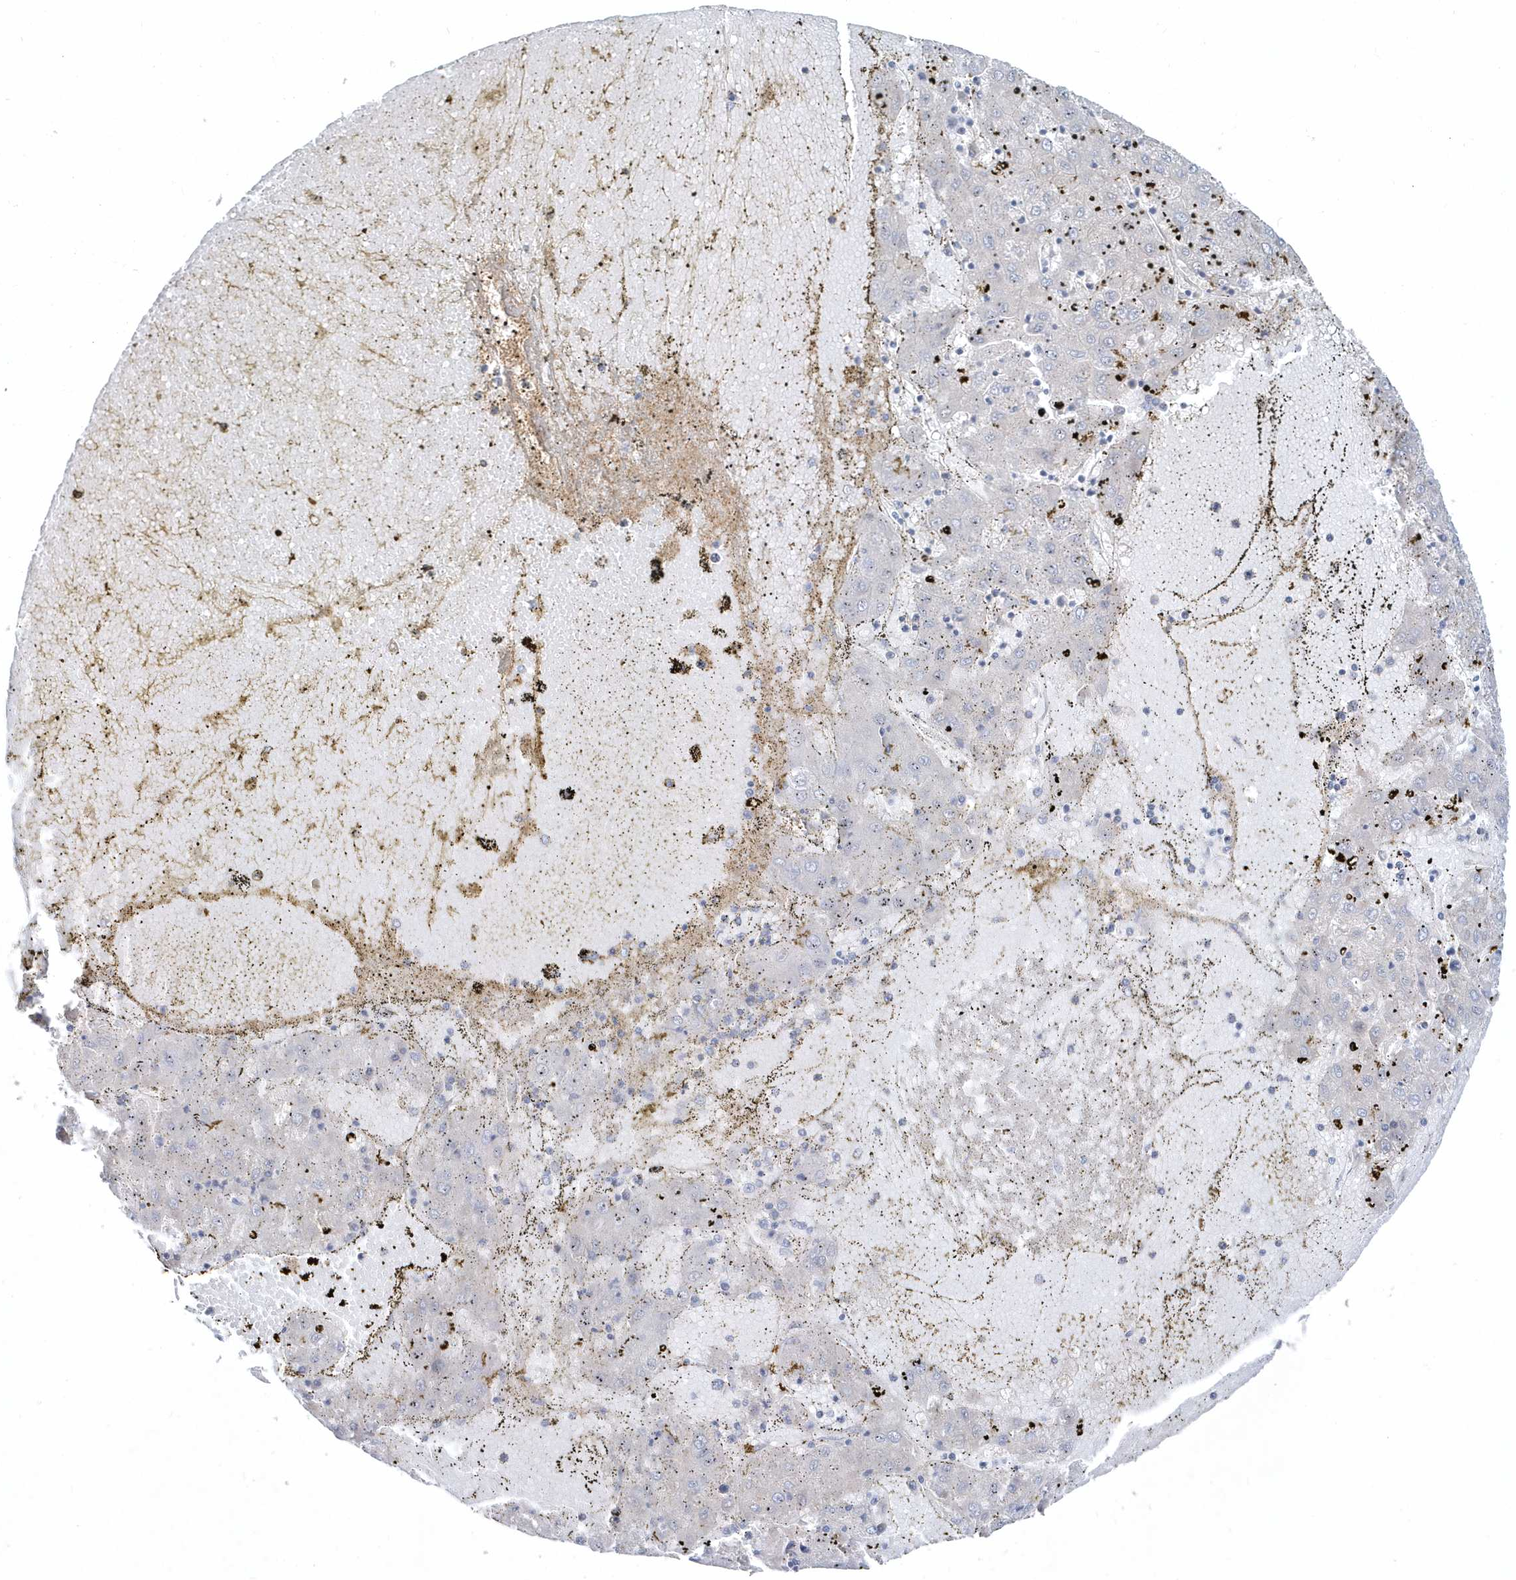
{"staining": {"intensity": "negative", "quantity": "none", "location": "none"}, "tissue": "liver cancer", "cell_type": "Tumor cells", "image_type": "cancer", "snomed": [{"axis": "morphology", "description": "Carcinoma, Hepatocellular, NOS"}, {"axis": "topography", "description": "Liver"}], "caption": "DAB immunohistochemical staining of human liver cancer (hepatocellular carcinoma) shows no significant staining in tumor cells. Nuclei are stained in blue.", "gene": "LEXM", "patient": {"sex": "male", "age": 72}}